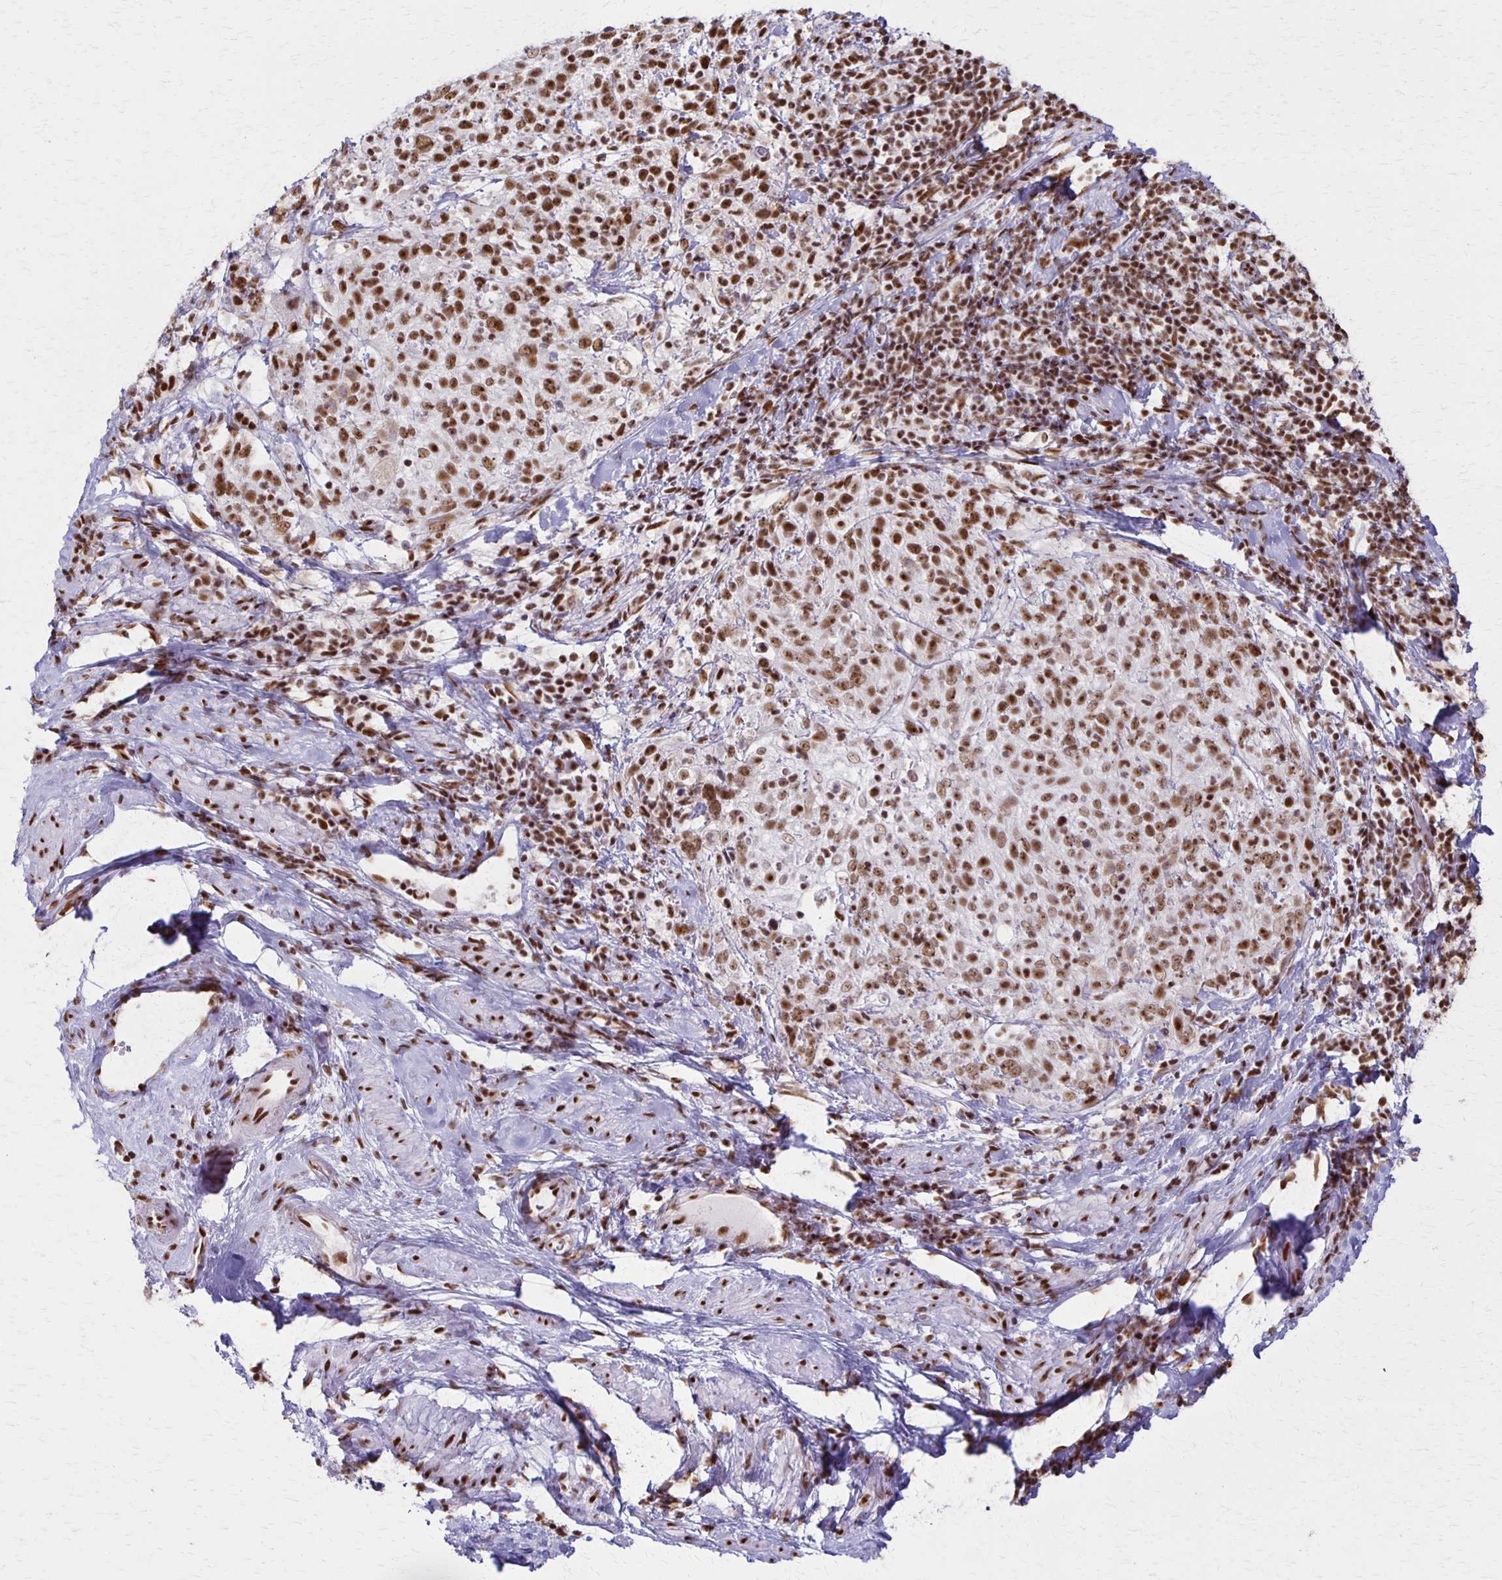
{"staining": {"intensity": "strong", "quantity": ">75%", "location": "nuclear"}, "tissue": "cervical cancer", "cell_type": "Tumor cells", "image_type": "cancer", "snomed": [{"axis": "morphology", "description": "Squamous cell carcinoma, NOS"}, {"axis": "topography", "description": "Cervix"}], "caption": "The histopathology image shows staining of cervical cancer, revealing strong nuclear protein staining (brown color) within tumor cells.", "gene": "XRCC6", "patient": {"sex": "female", "age": 61}}